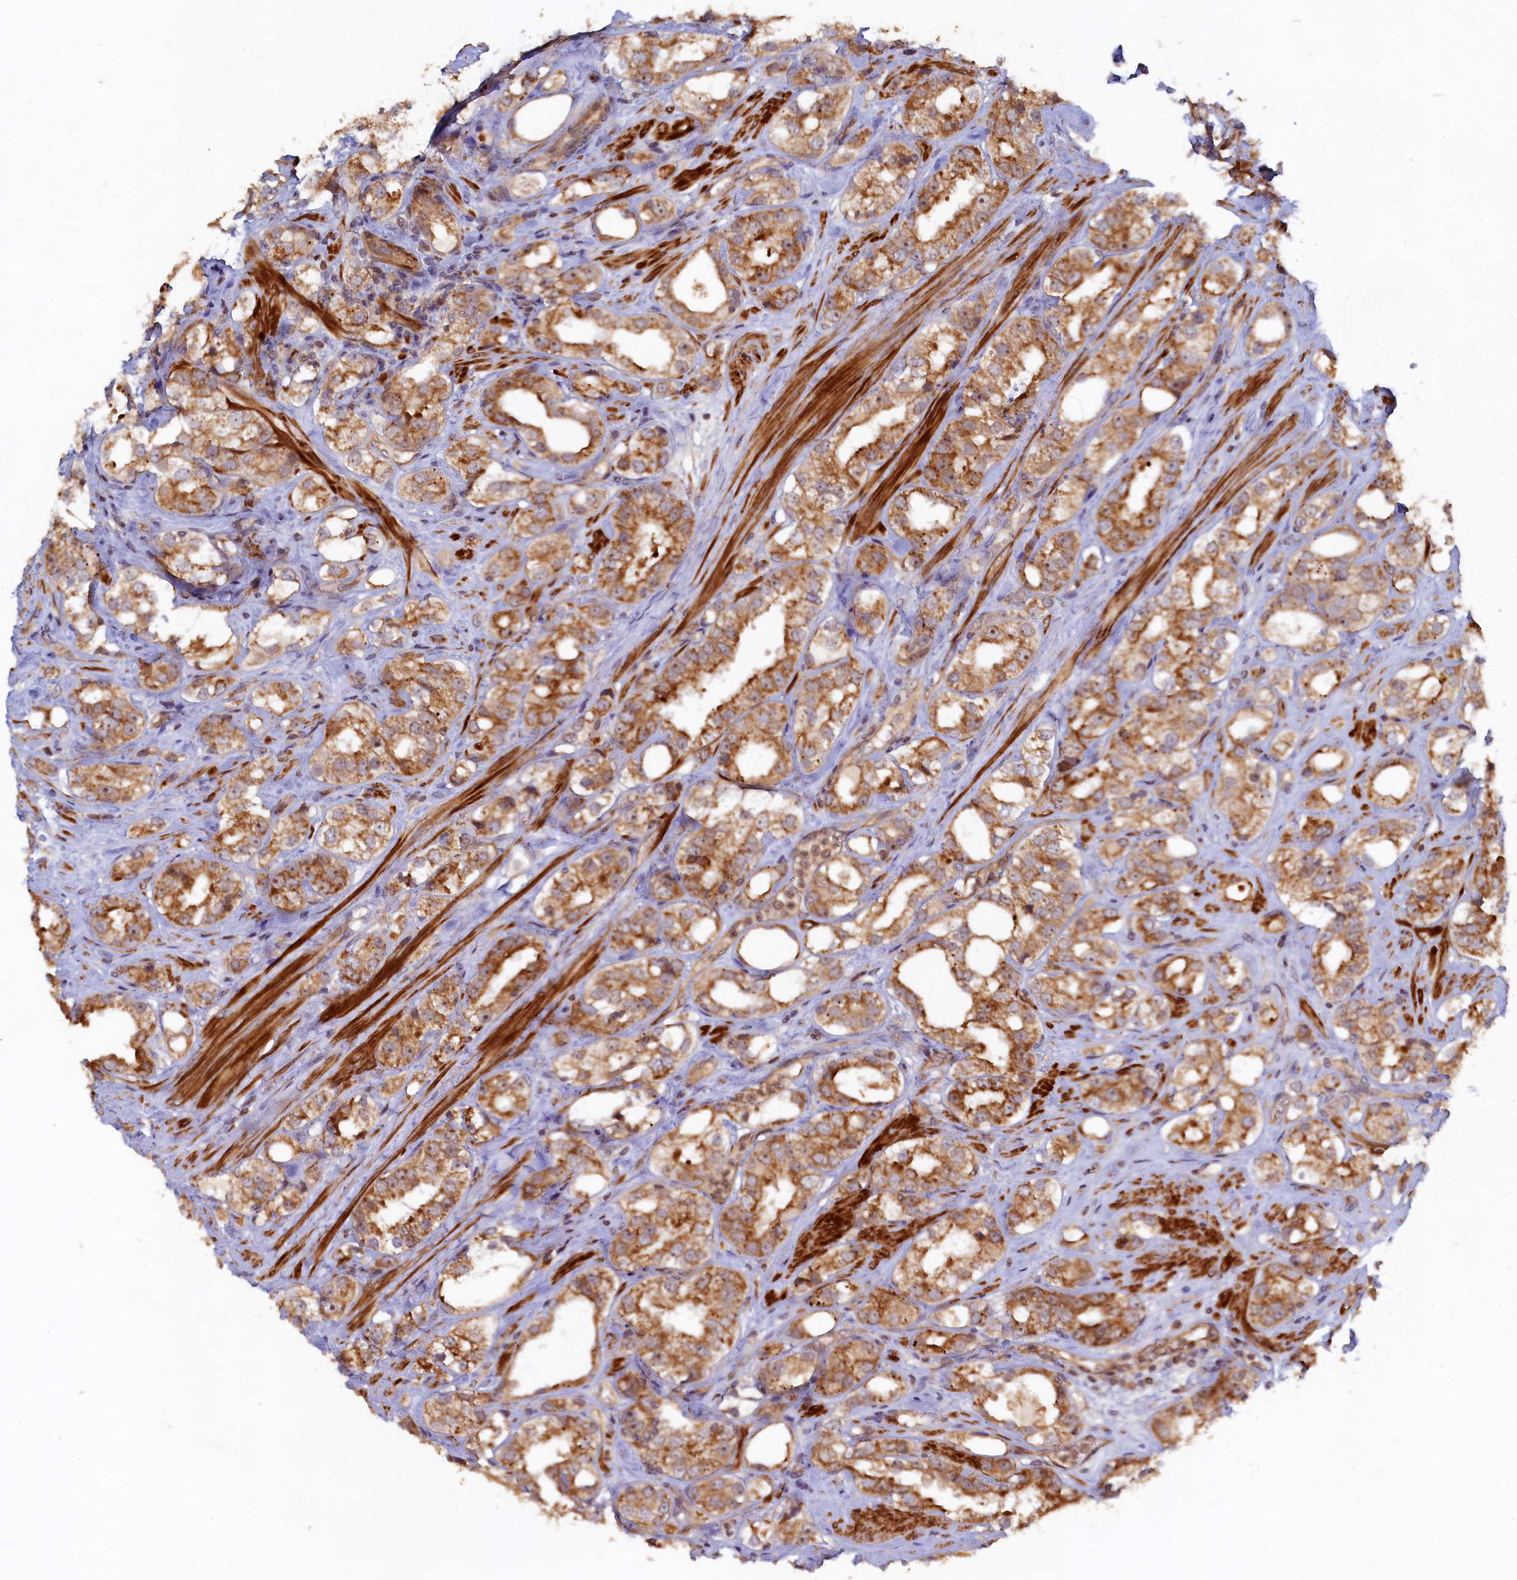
{"staining": {"intensity": "moderate", "quantity": ">75%", "location": "cytoplasmic/membranous"}, "tissue": "prostate cancer", "cell_type": "Tumor cells", "image_type": "cancer", "snomed": [{"axis": "morphology", "description": "Adenocarcinoma, NOS"}, {"axis": "topography", "description": "Prostate"}], "caption": "Immunohistochemistry of prostate adenocarcinoma demonstrates medium levels of moderate cytoplasmic/membranous staining in about >75% of tumor cells.", "gene": "CEP20", "patient": {"sex": "male", "age": 79}}